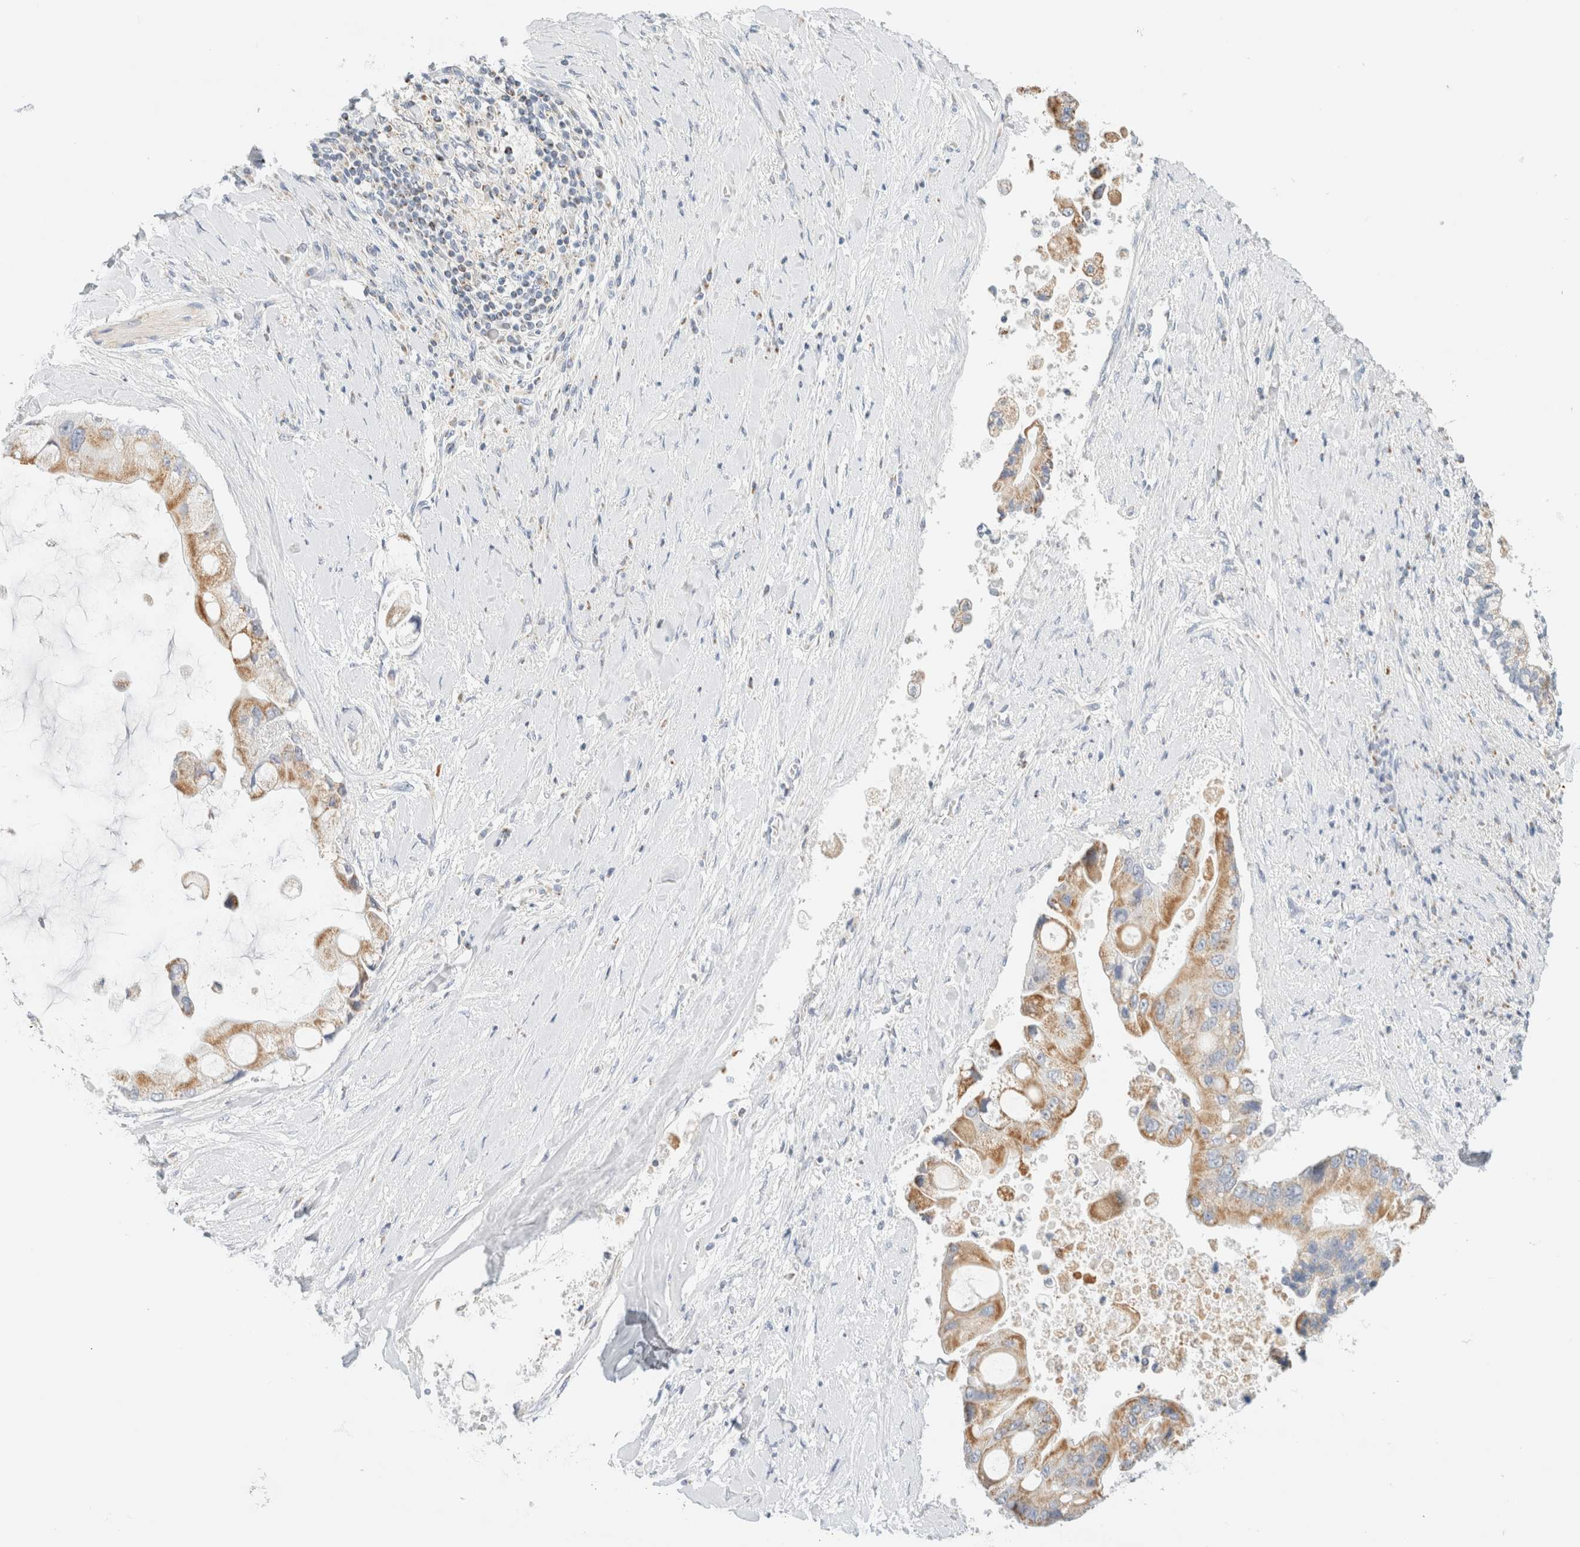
{"staining": {"intensity": "moderate", "quantity": ">75%", "location": "cytoplasmic/membranous"}, "tissue": "liver cancer", "cell_type": "Tumor cells", "image_type": "cancer", "snomed": [{"axis": "morphology", "description": "Cholangiocarcinoma"}, {"axis": "topography", "description": "Liver"}], "caption": "Moderate cytoplasmic/membranous protein positivity is identified in about >75% of tumor cells in liver cholangiocarcinoma.", "gene": "HDHD3", "patient": {"sex": "male", "age": 50}}